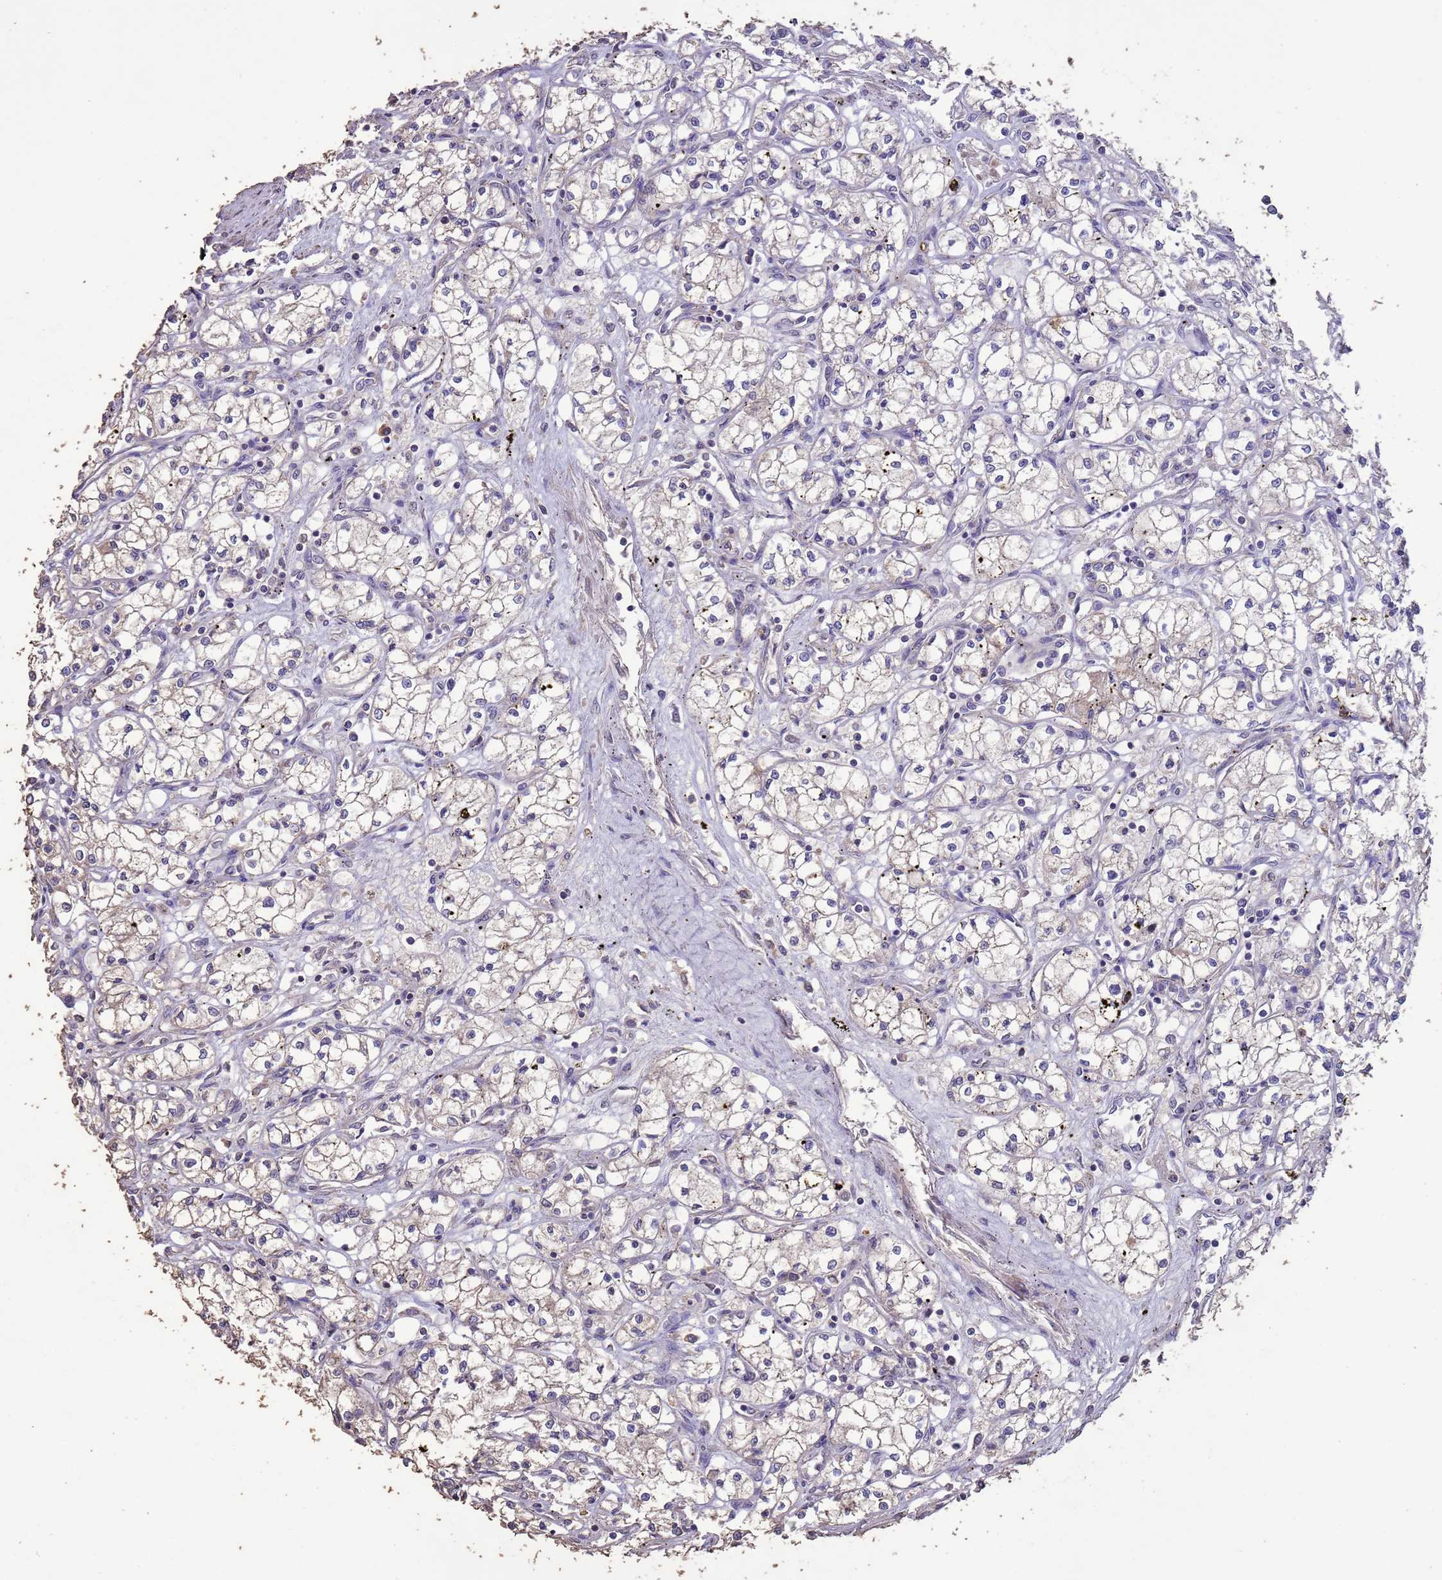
{"staining": {"intensity": "negative", "quantity": "none", "location": "none"}, "tissue": "renal cancer", "cell_type": "Tumor cells", "image_type": "cancer", "snomed": [{"axis": "morphology", "description": "Adenocarcinoma, NOS"}, {"axis": "topography", "description": "Kidney"}], "caption": "Immunohistochemical staining of renal cancer (adenocarcinoma) displays no significant positivity in tumor cells.", "gene": "SLC9B2", "patient": {"sex": "male", "age": 59}}